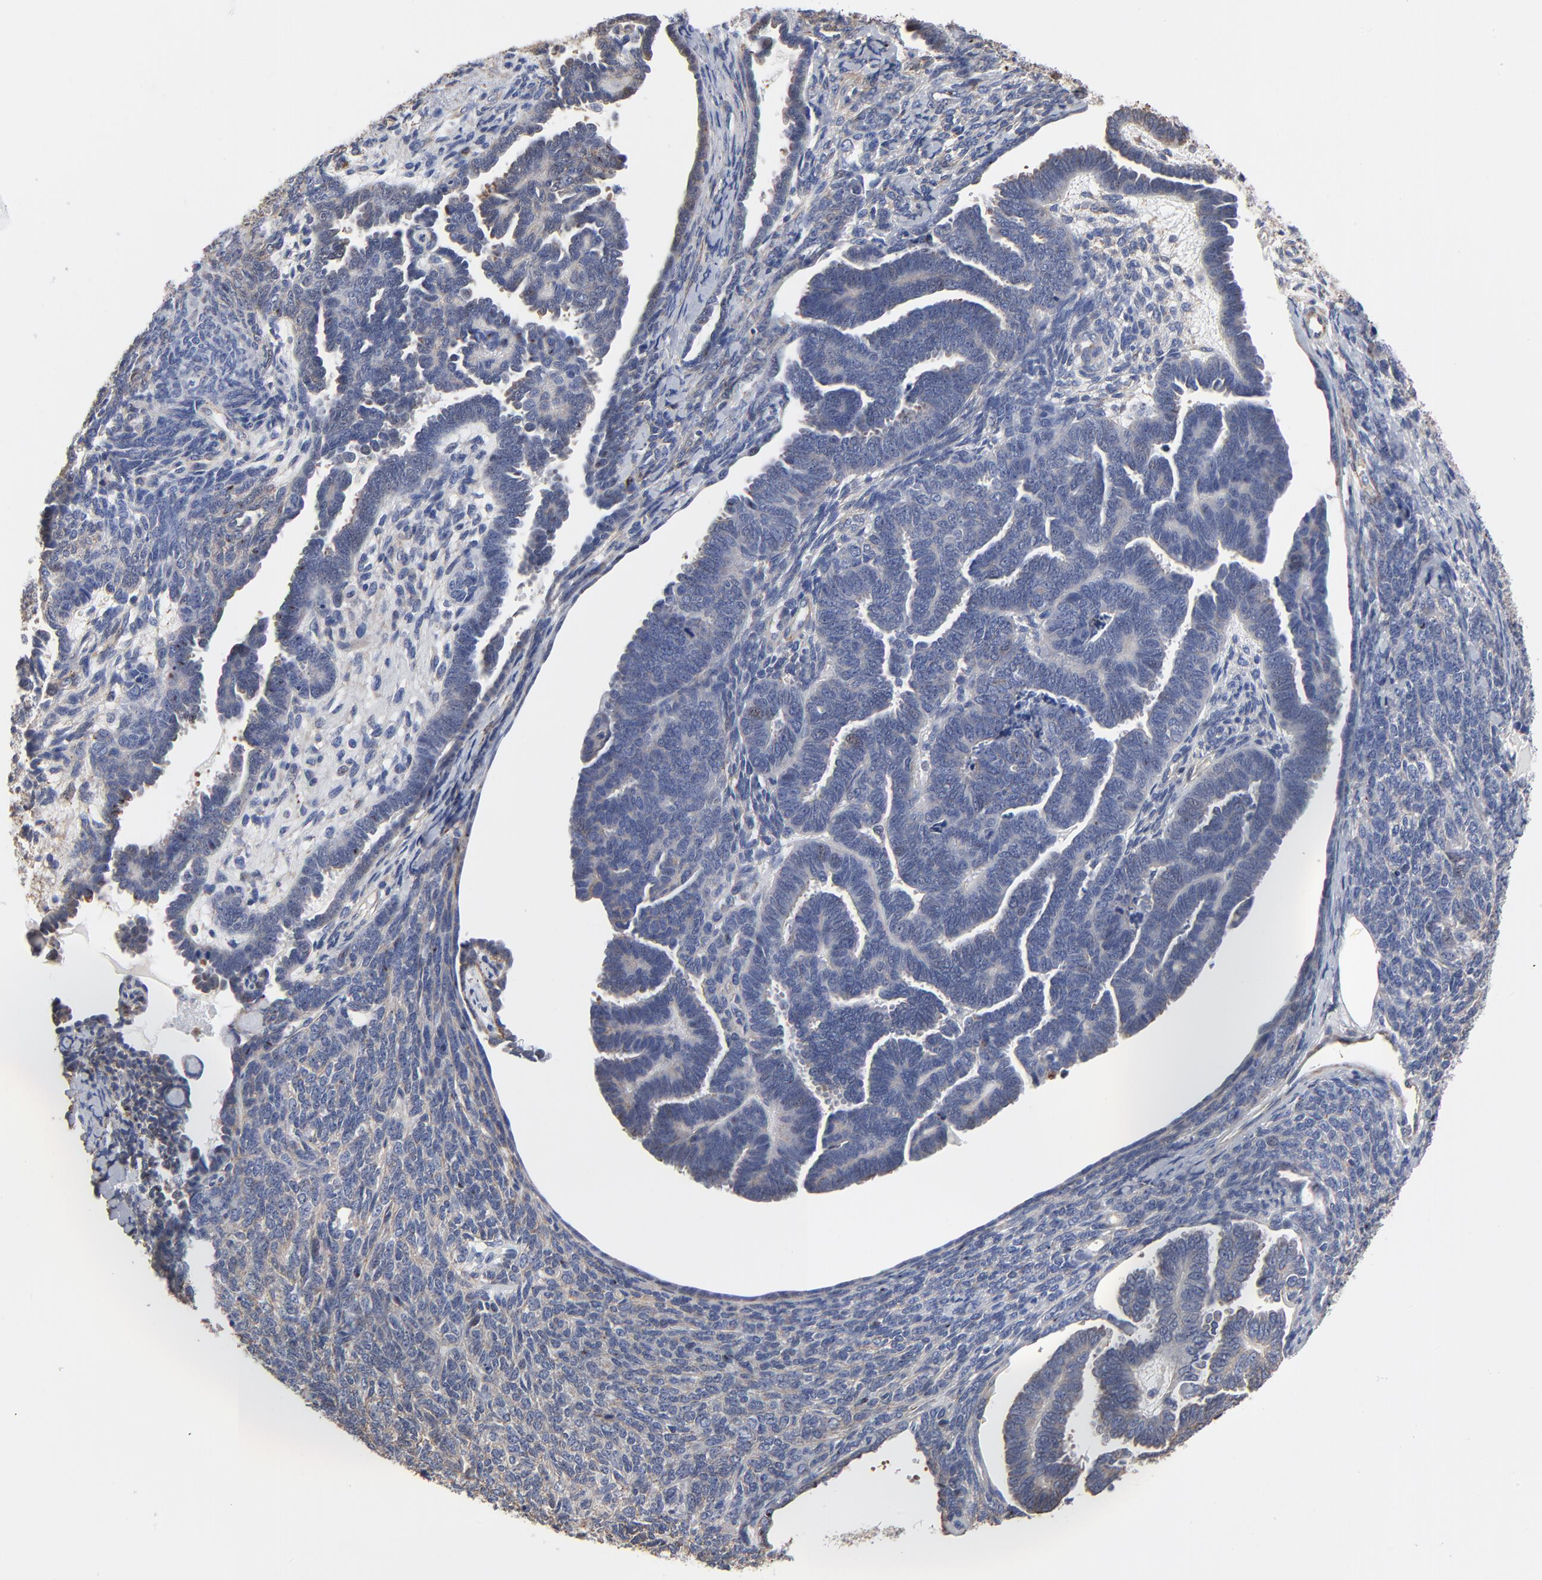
{"staining": {"intensity": "negative", "quantity": "none", "location": "none"}, "tissue": "endometrial cancer", "cell_type": "Tumor cells", "image_type": "cancer", "snomed": [{"axis": "morphology", "description": "Neoplasm, malignant, NOS"}, {"axis": "topography", "description": "Endometrium"}], "caption": "Protein analysis of endometrial cancer (neoplasm (malignant)) exhibits no significant staining in tumor cells.", "gene": "ACTA2", "patient": {"sex": "female", "age": 74}}